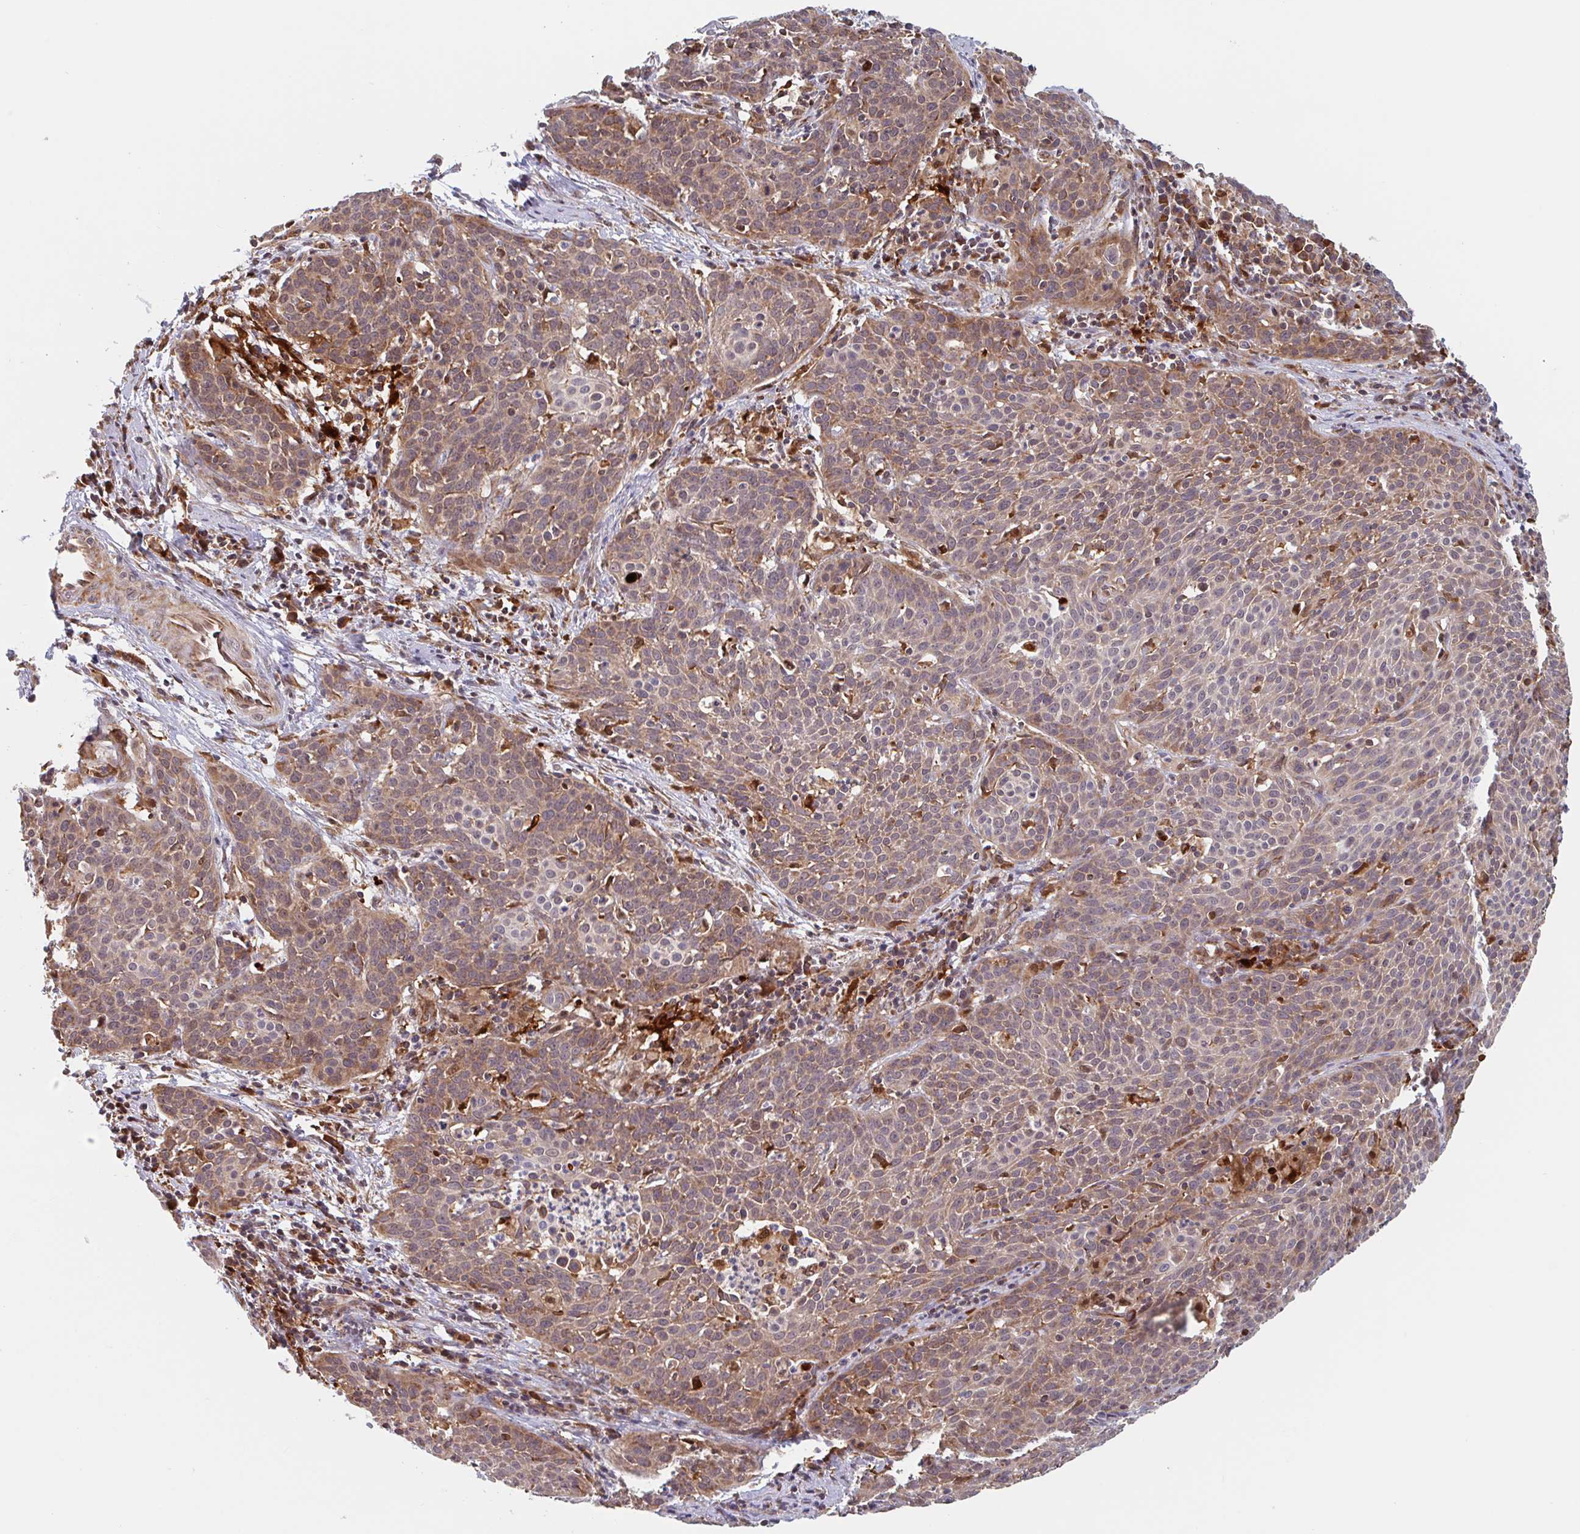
{"staining": {"intensity": "weak", "quantity": "25%-75%", "location": "cytoplasmic/membranous,nuclear"}, "tissue": "cervical cancer", "cell_type": "Tumor cells", "image_type": "cancer", "snomed": [{"axis": "morphology", "description": "Squamous cell carcinoma, NOS"}, {"axis": "topography", "description": "Cervix"}], "caption": "The immunohistochemical stain shows weak cytoplasmic/membranous and nuclear expression in tumor cells of cervical cancer (squamous cell carcinoma) tissue.", "gene": "NUB1", "patient": {"sex": "female", "age": 38}}